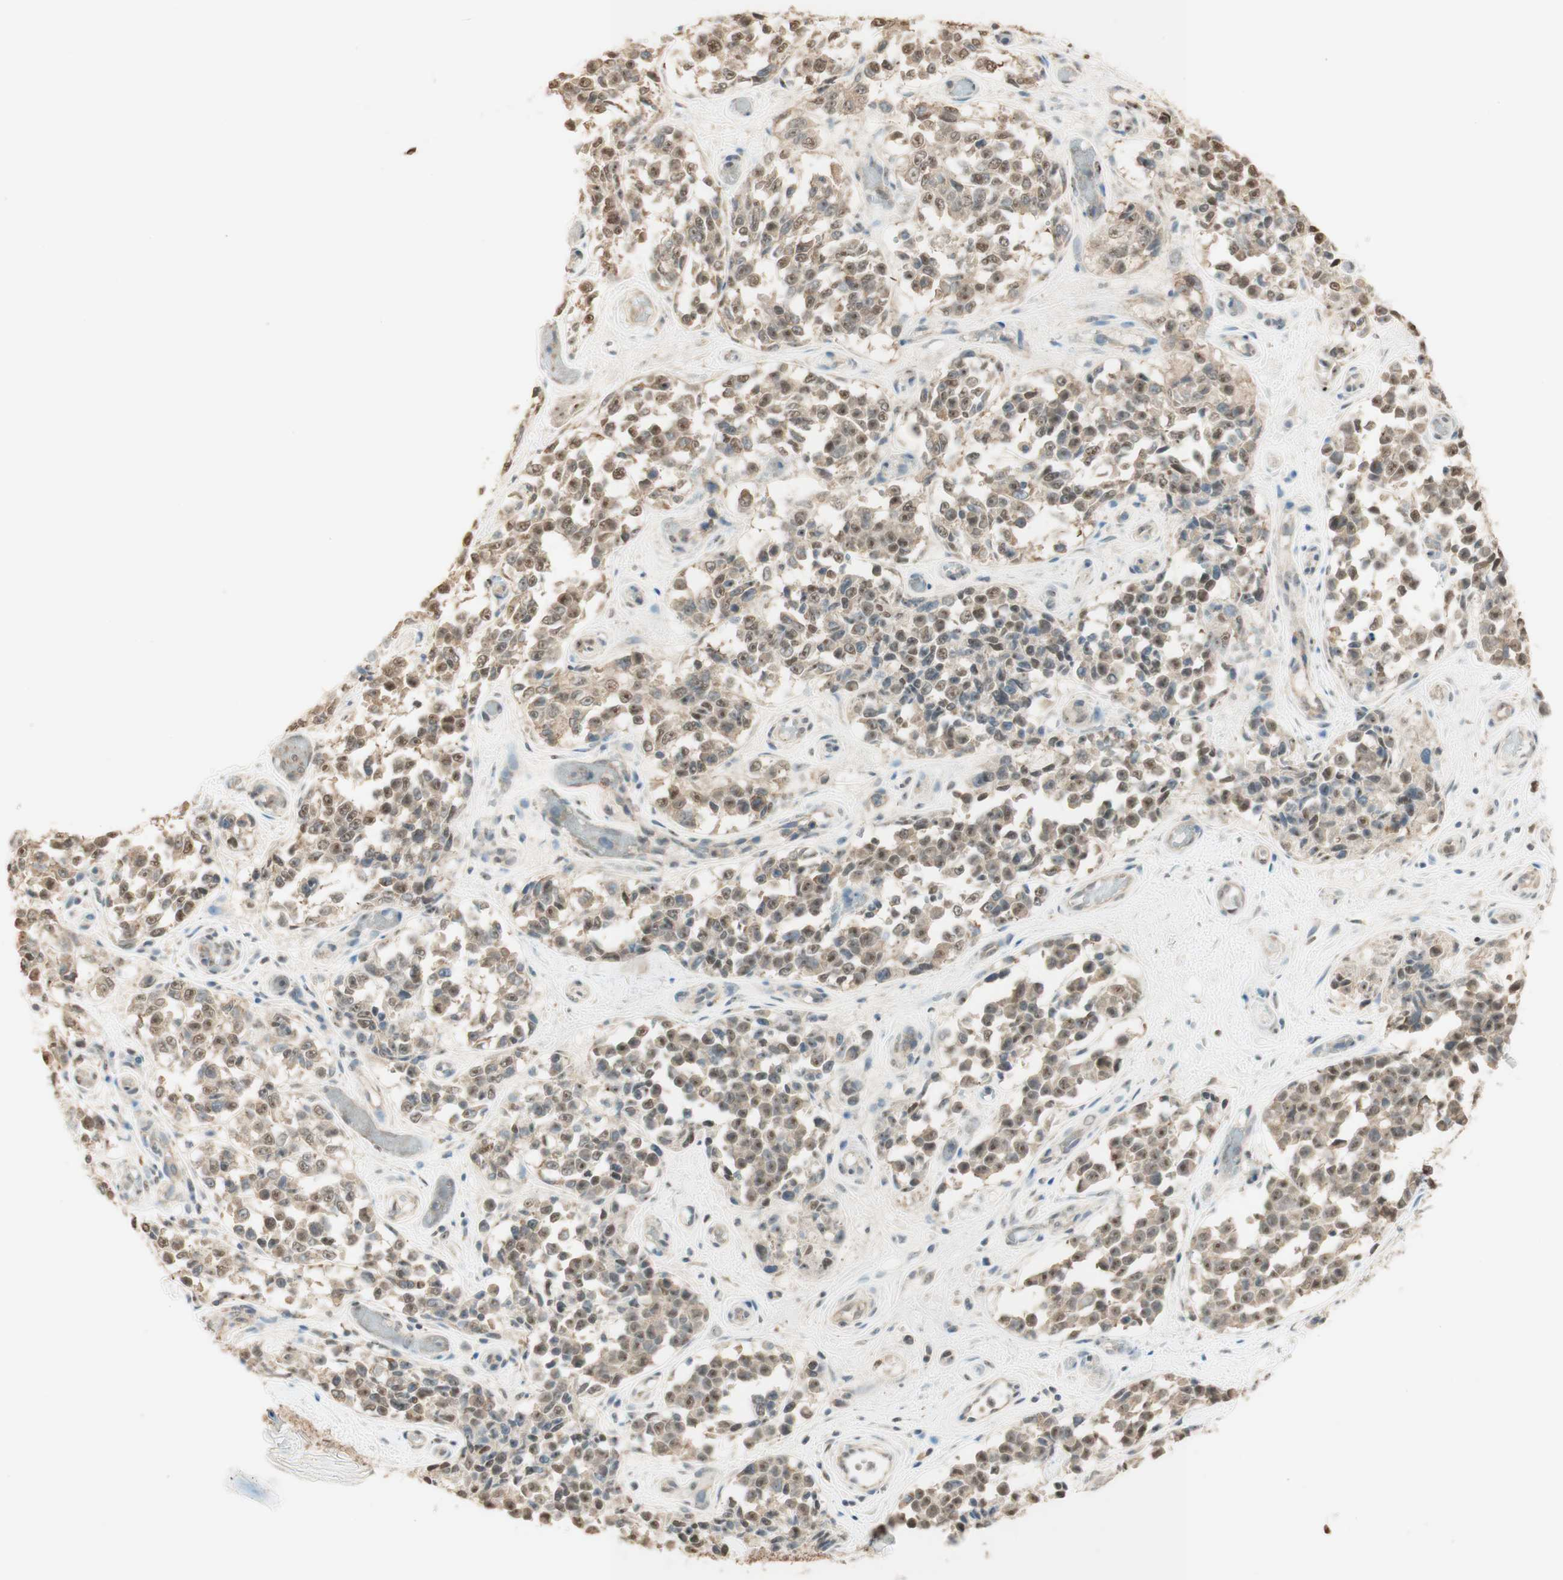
{"staining": {"intensity": "weak", "quantity": "25%-75%", "location": "cytoplasmic/membranous,nuclear"}, "tissue": "melanoma", "cell_type": "Tumor cells", "image_type": "cancer", "snomed": [{"axis": "morphology", "description": "Malignant melanoma, NOS"}, {"axis": "topography", "description": "Skin"}], "caption": "High-magnification brightfield microscopy of malignant melanoma stained with DAB (3,3'-diaminobenzidine) (brown) and counterstained with hematoxylin (blue). tumor cells exhibit weak cytoplasmic/membranous and nuclear staining is identified in approximately25%-75% of cells. (DAB IHC, brown staining for protein, blue staining for nuclei).", "gene": "SPINT2", "patient": {"sex": "female", "age": 64}}